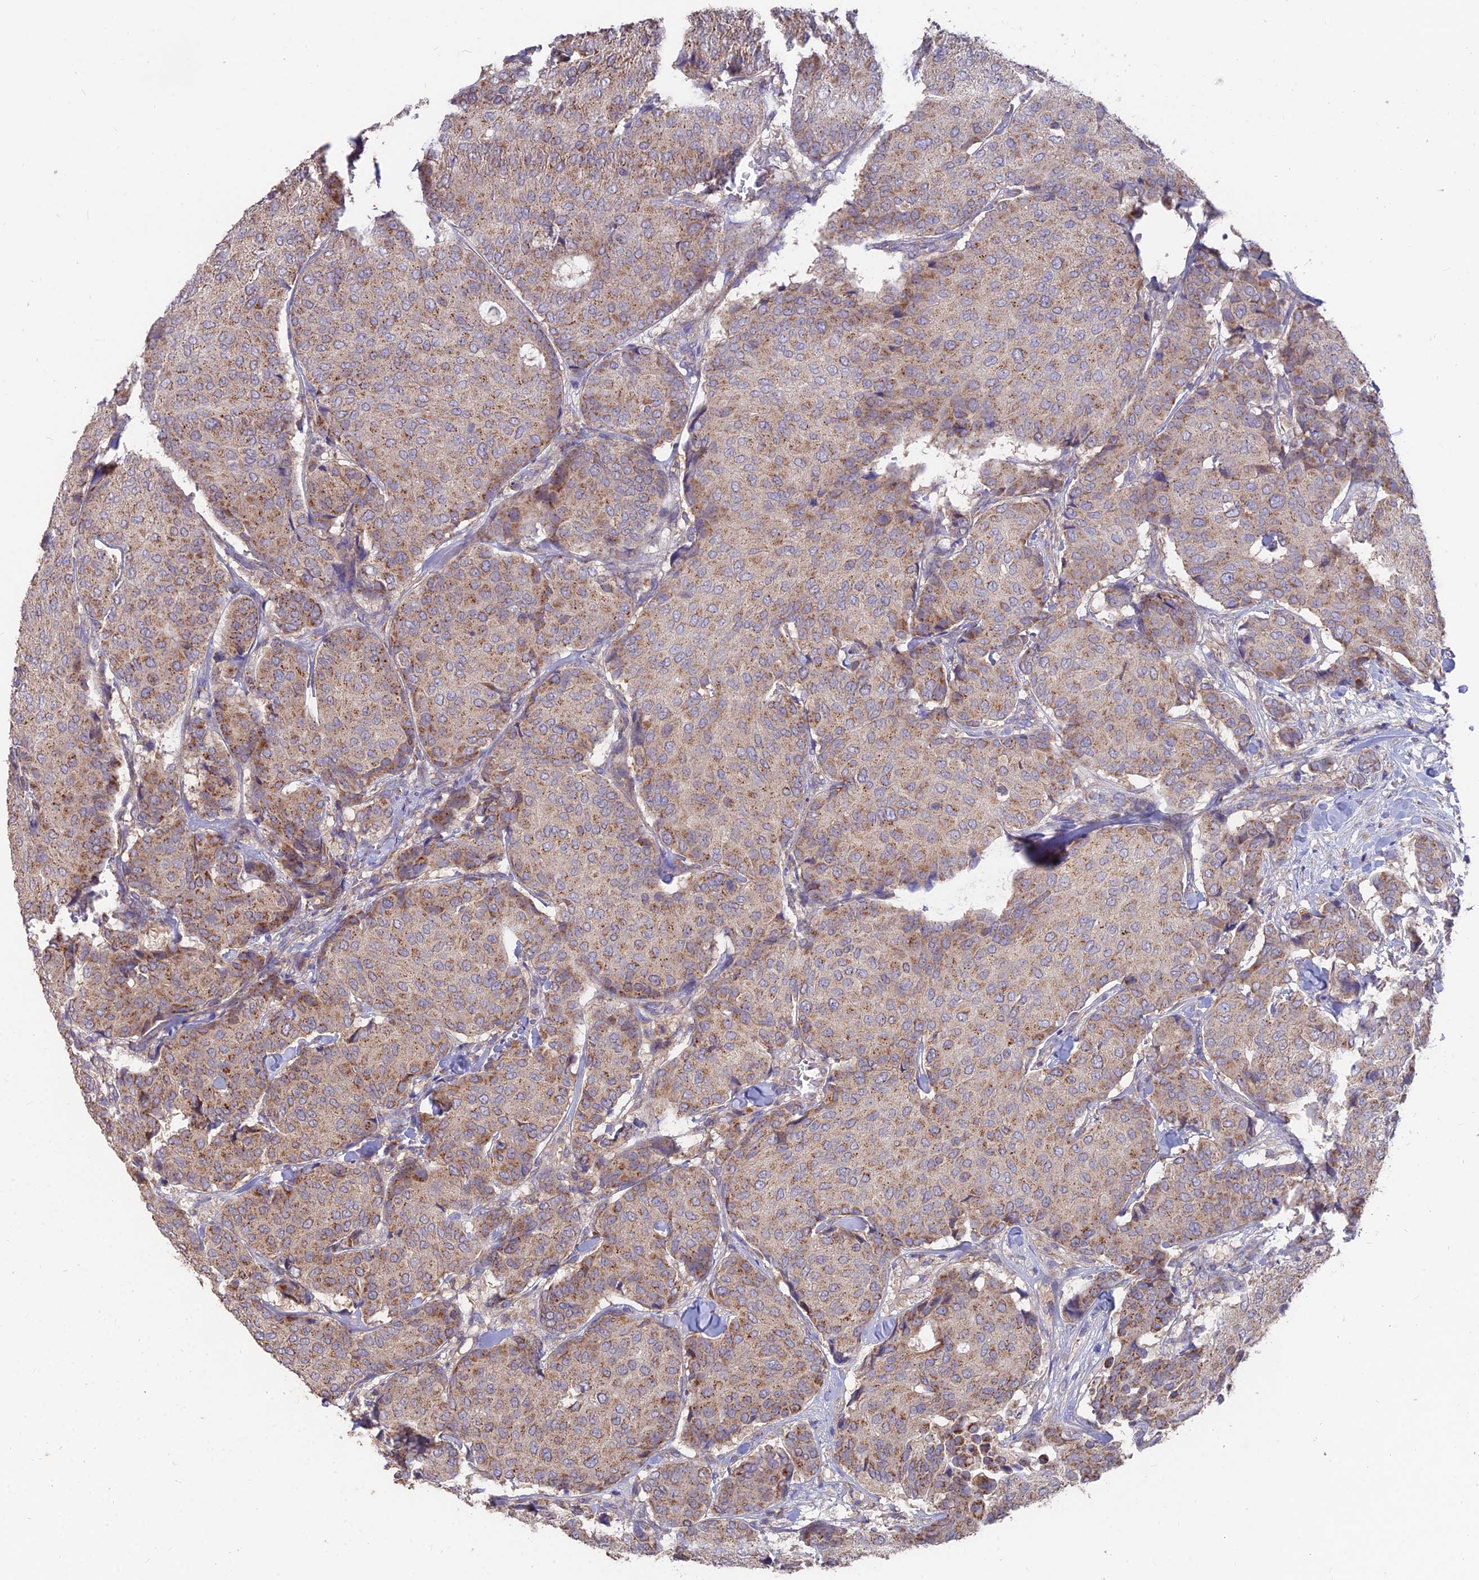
{"staining": {"intensity": "moderate", "quantity": "25%-75%", "location": "cytoplasmic/membranous"}, "tissue": "breast cancer", "cell_type": "Tumor cells", "image_type": "cancer", "snomed": [{"axis": "morphology", "description": "Duct carcinoma"}, {"axis": "topography", "description": "Breast"}], "caption": "Immunohistochemical staining of breast cancer (intraductal carcinoma) displays medium levels of moderate cytoplasmic/membranous staining in approximately 25%-75% of tumor cells.", "gene": "IFT22", "patient": {"sex": "female", "age": 75}}